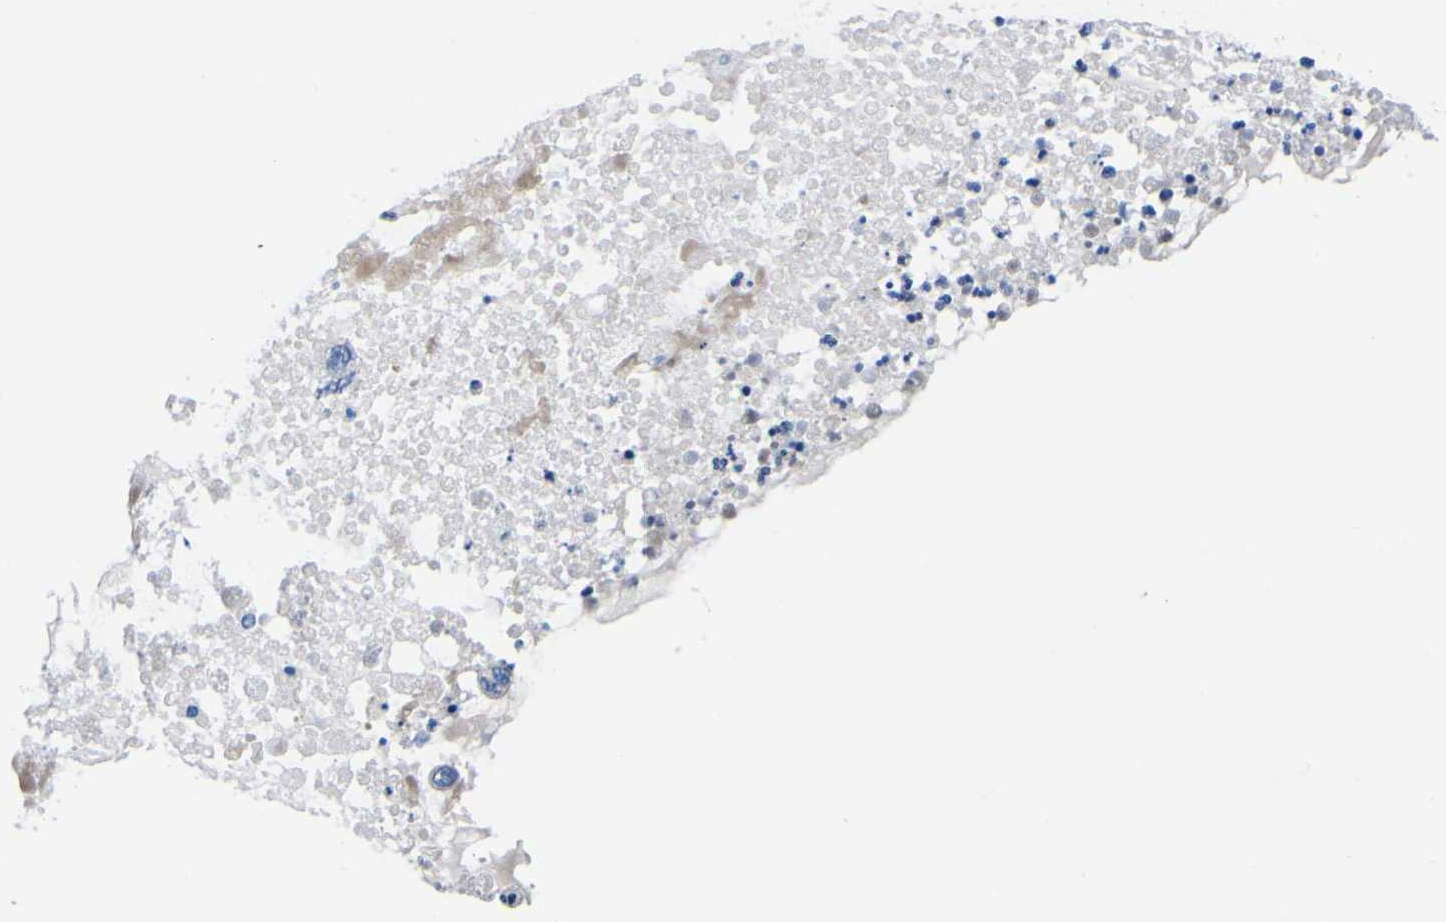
{"staining": {"intensity": "negative", "quantity": "none", "location": "none"}, "tissue": "ovarian cancer", "cell_type": "Tumor cells", "image_type": "cancer", "snomed": [{"axis": "morphology", "description": "Cystadenocarcinoma, mucinous, NOS"}, {"axis": "topography", "description": "Ovary"}], "caption": "Protein analysis of ovarian cancer exhibits no significant expression in tumor cells.", "gene": "AGAP3", "patient": {"sex": "female", "age": 80}}